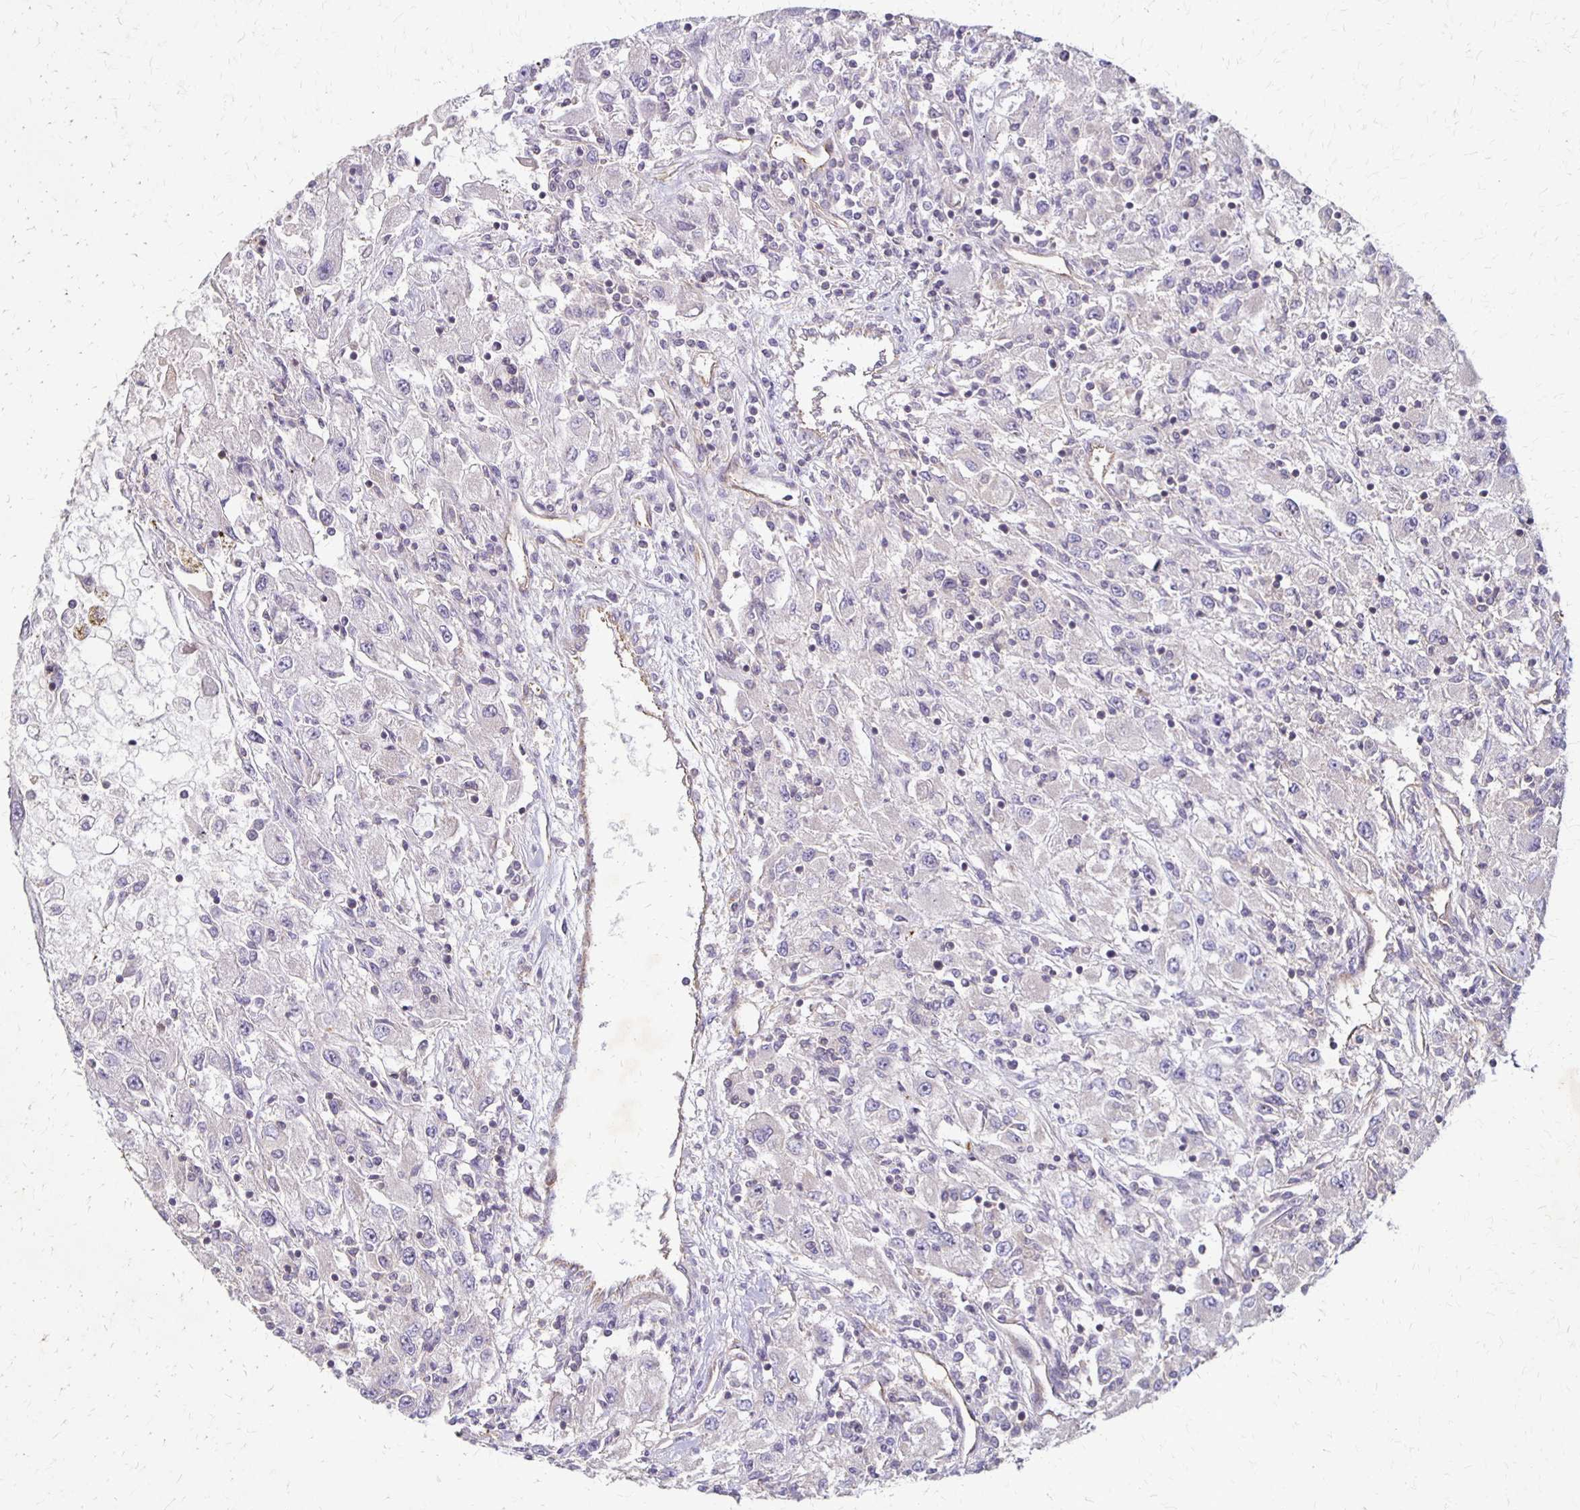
{"staining": {"intensity": "negative", "quantity": "none", "location": "none"}, "tissue": "renal cancer", "cell_type": "Tumor cells", "image_type": "cancer", "snomed": [{"axis": "morphology", "description": "Adenocarcinoma, NOS"}, {"axis": "topography", "description": "Kidney"}], "caption": "Immunohistochemistry of adenocarcinoma (renal) shows no positivity in tumor cells.", "gene": "EIF4EBP2", "patient": {"sex": "female", "age": 67}}